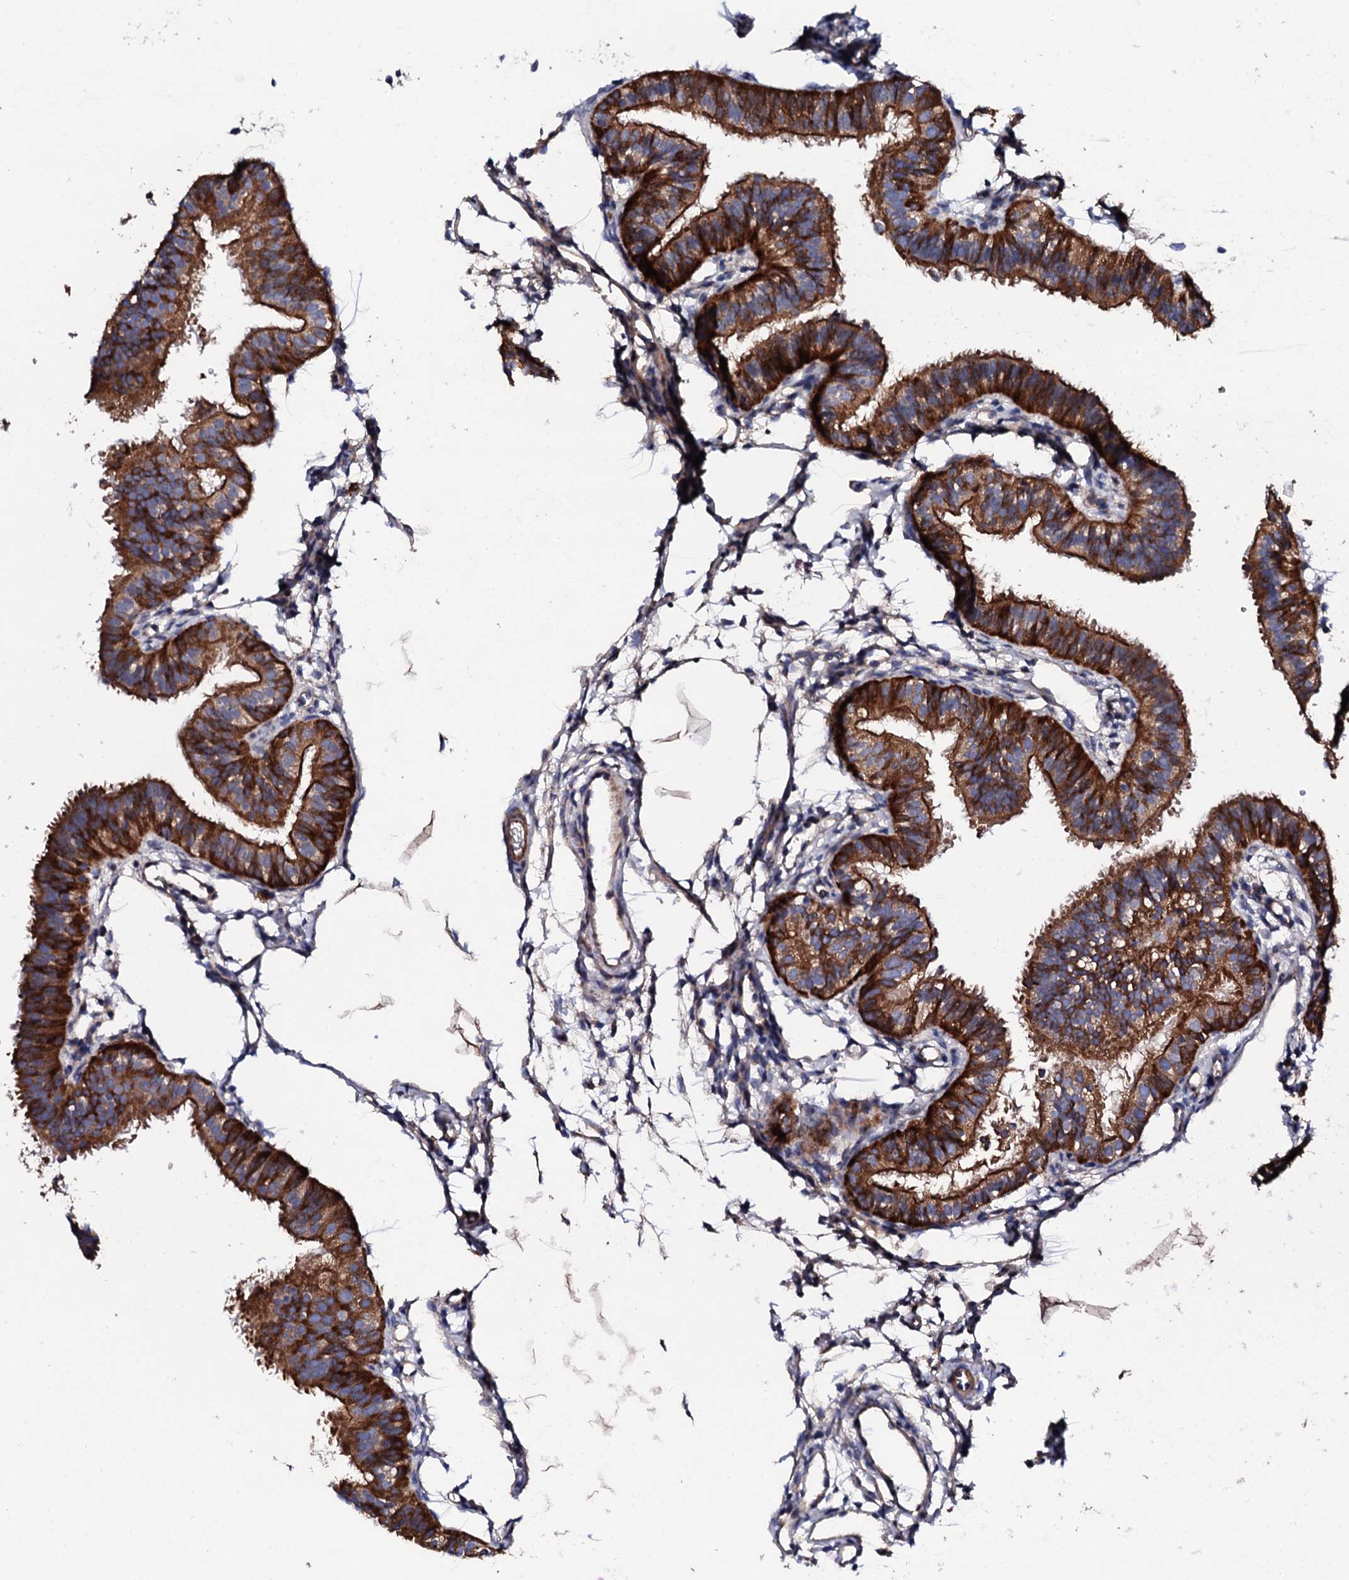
{"staining": {"intensity": "strong", "quantity": ">75%", "location": "cytoplasmic/membranous"}, "tissue": "fallopian tube", "cell_type": "Glandular cells", "image_type": "normal", "snomed": [{"axis": "morphology", "description": "Normal tissue, NOS"}, {"axis": "topography", "description": "Fallopian tube"}], "caption": "Immunohistochemical staining of unremarkable human fallopian tube shows >75% levels of strong cytoplasmic/membranous protein staining in approximately >75% of glandular cells. The staining was performed using DAB, with brown indicating positive protein expression. Nuclei are stained blue with hematoxylin.", "gene": "LIPT2", "patient": {"sex": "female", "age": 35}}